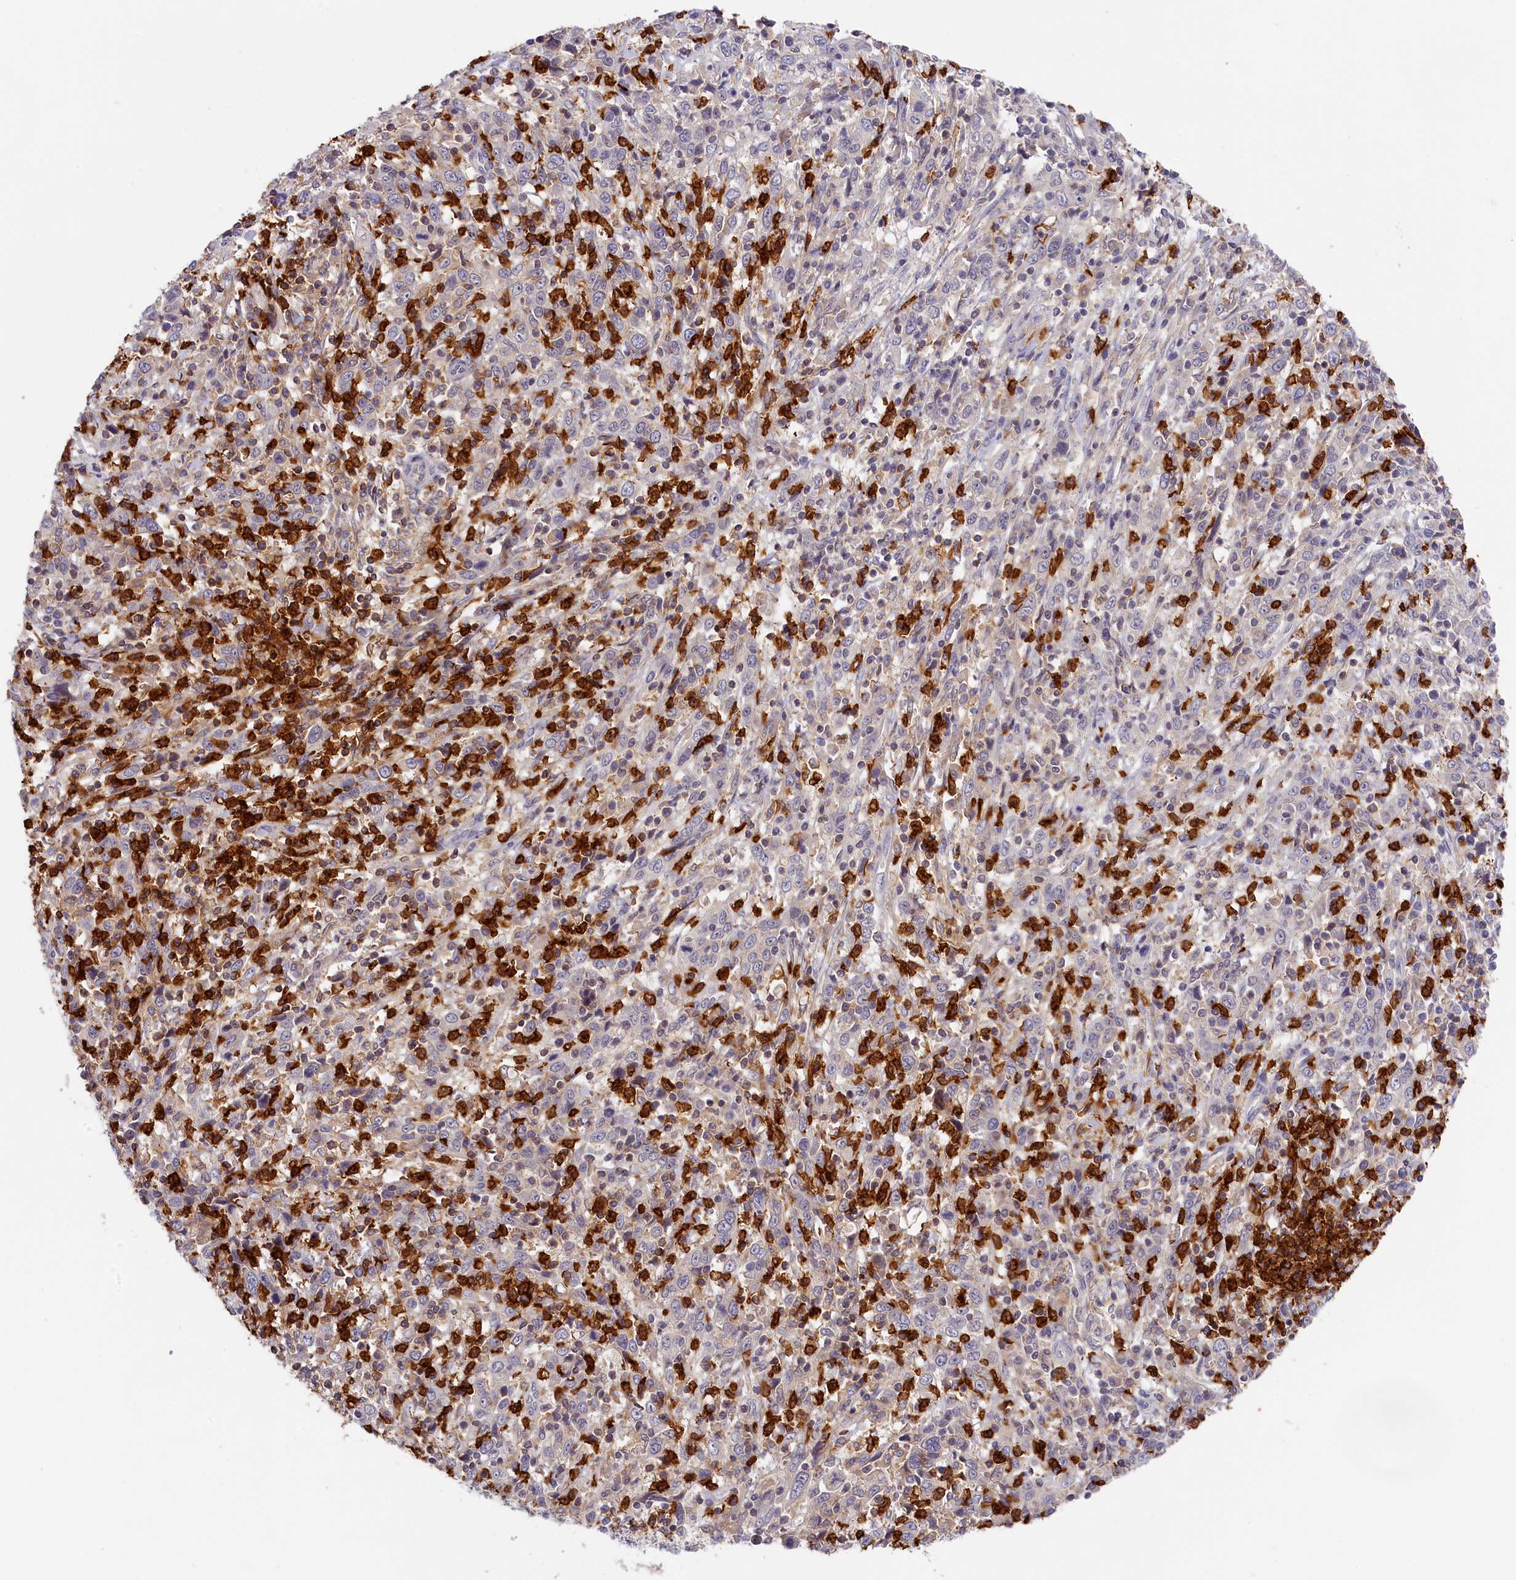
{"staining": {"intensity": "negative", "quantity": "none", "location": "none"}, "tissue": "cervical cancer", "cell_type": "Tumor cells", "image_type": "cancer", "snomed": [{"axis": "morphology", "description": "Squamous cell carcinoma, NOS"}, {"axis": "topography", "description": "Cervix"}], "caption": "DAB immunohistochemical staining of cervical squamous cell carcinoma reveals no significant positivity in tumor cells. The staining is performed using DAB (3,3'-diaminobenzidine) brown chromogen with nuclei counter-stained in using hematoxylin.", "gene": "ADGRD1", "patient": {"sex": "female", "age": 46}}